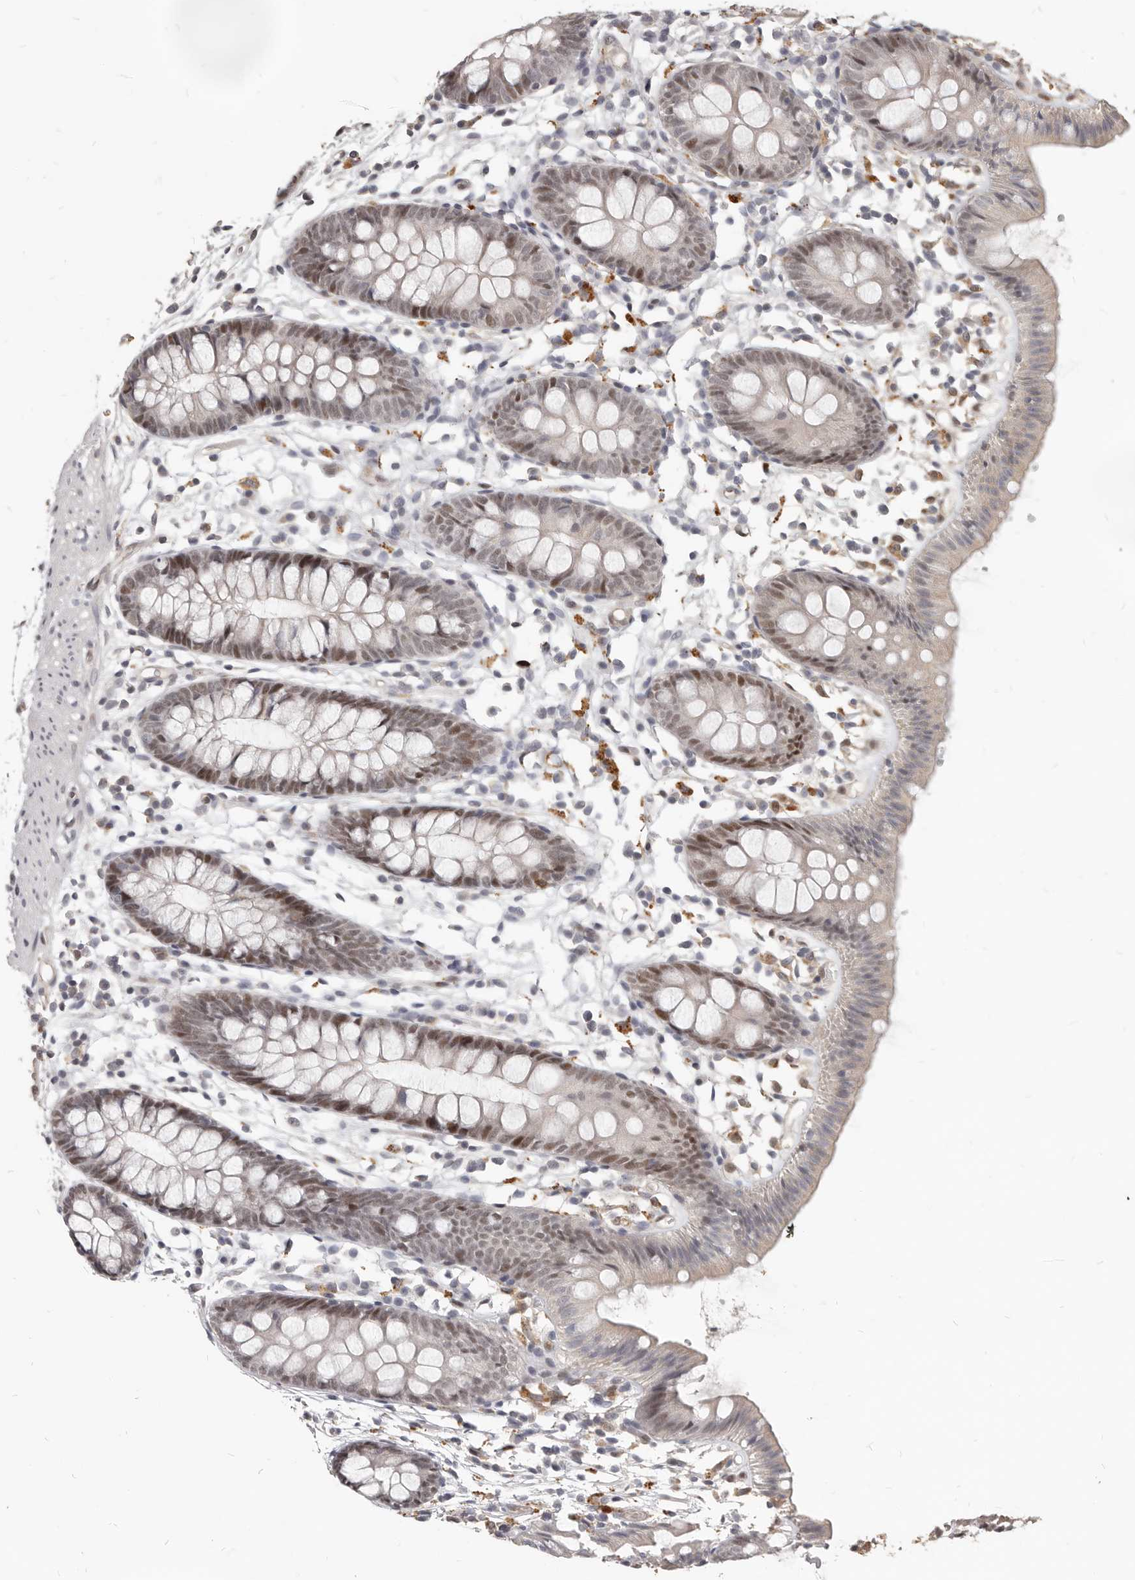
{"staining": {"intensity": "weak", "quantity": "25%-75%", "location": "cytoplasmic/membranous"}, "tissue": "colon", "cell_type": "Endothelial cells", "image_type": "normal", "snomed": [{"axis": "morphology", "description": "Normal tissue, NOS"}, {"axis": "topography", "description": "Colon"}], "caption": "Endothelial cells reveal low levels of weak cytoplasmic/membranous expression in approximately 25%-75% of cells in normal colon.", "gene": "ATF5", "patient": {"sex": "male", "age": 56}}